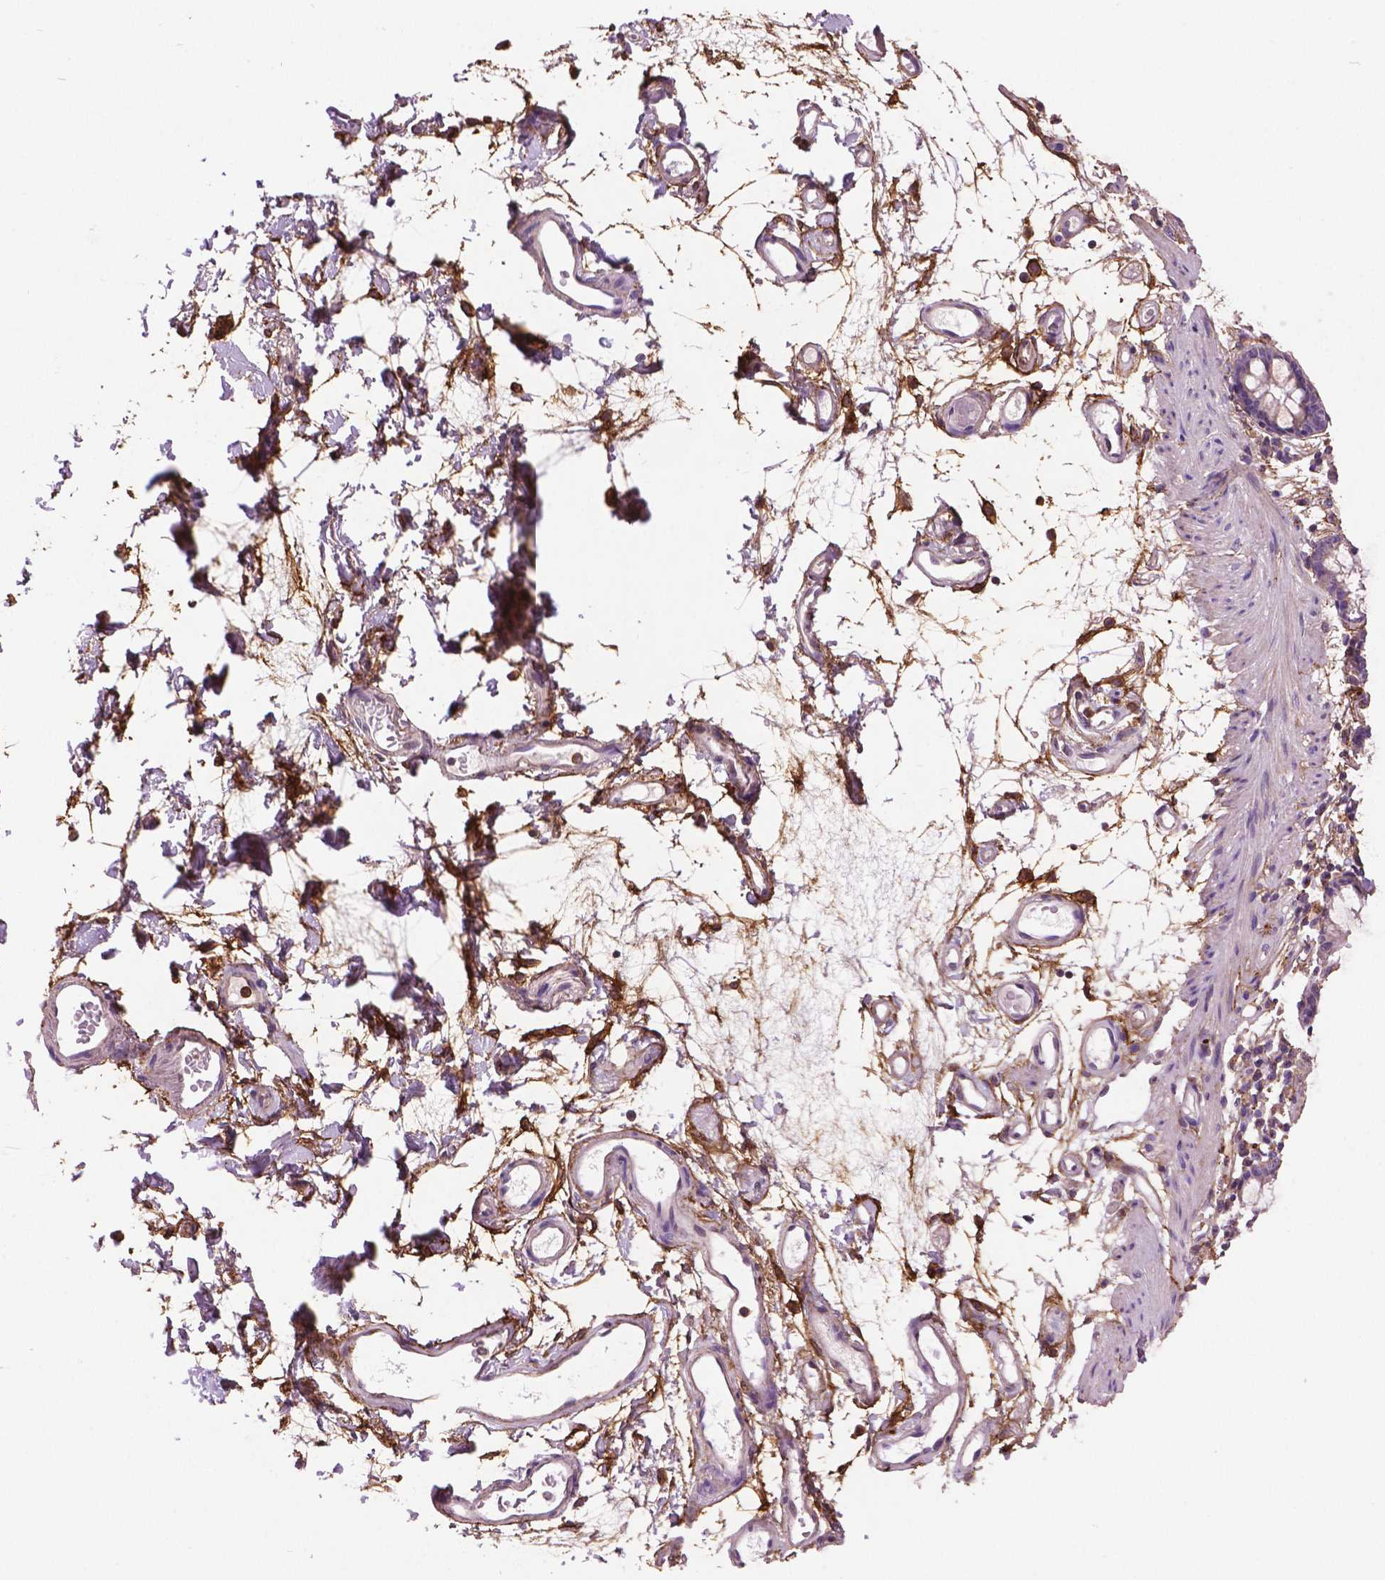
{"staining": {"intensity": "negative", "quantity": "none", "location": "none"}, "tissue": "colon", "cell_type": "Endothelial cells", "image_type": "normal", "snomed": [{"axis": "morphology", "description": "Normal tissue, NOS"}, {"axis": "topography", "description": "Colon"}], "caption": "The photomicrograph displays no staining of endothelial cells in benign colon.", "gene": "LRRC3C", "patient": {"sex": "female", "age": 84}}